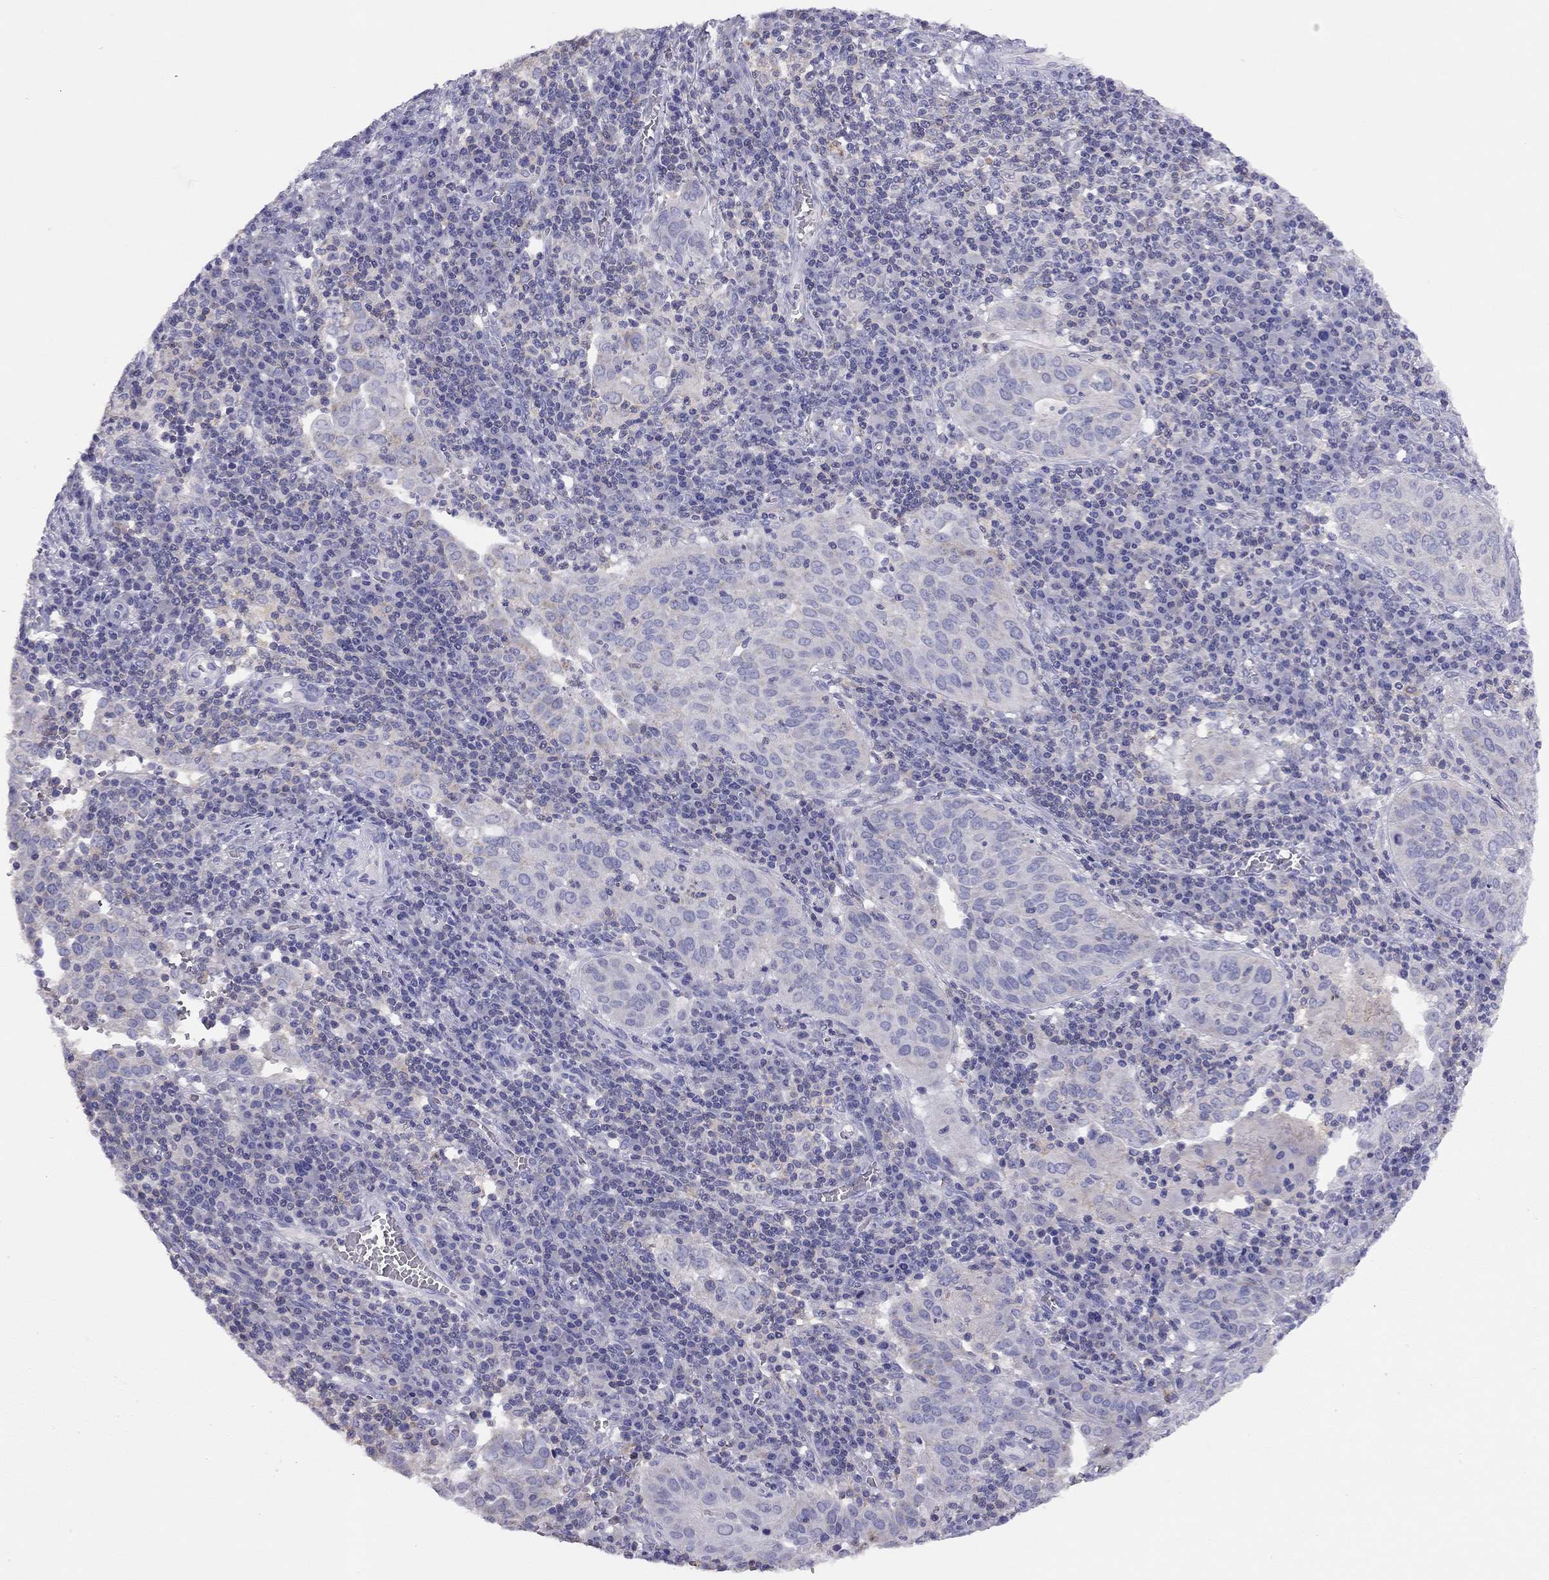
{"staining": {"intensity": "negative", "quantity": "none", "location": "none"}, "tissue": "cervical cancer", "cell_type": "Tumor cells", "image_type": "cancer", "snomed": [{"axis": "morphology", "description": "Squamous cell carcinoma, NOS"}, {"axis": "topography", "description": "Cervix"}], "caption": "A micrograph of squamous cell carcinoma (cervical) stained for a protein reveals no brown staining in tumor cells. Nuclei are stained in blue.", "gene": "CITED1", "patient": {"sex": "female", "age": 39}}